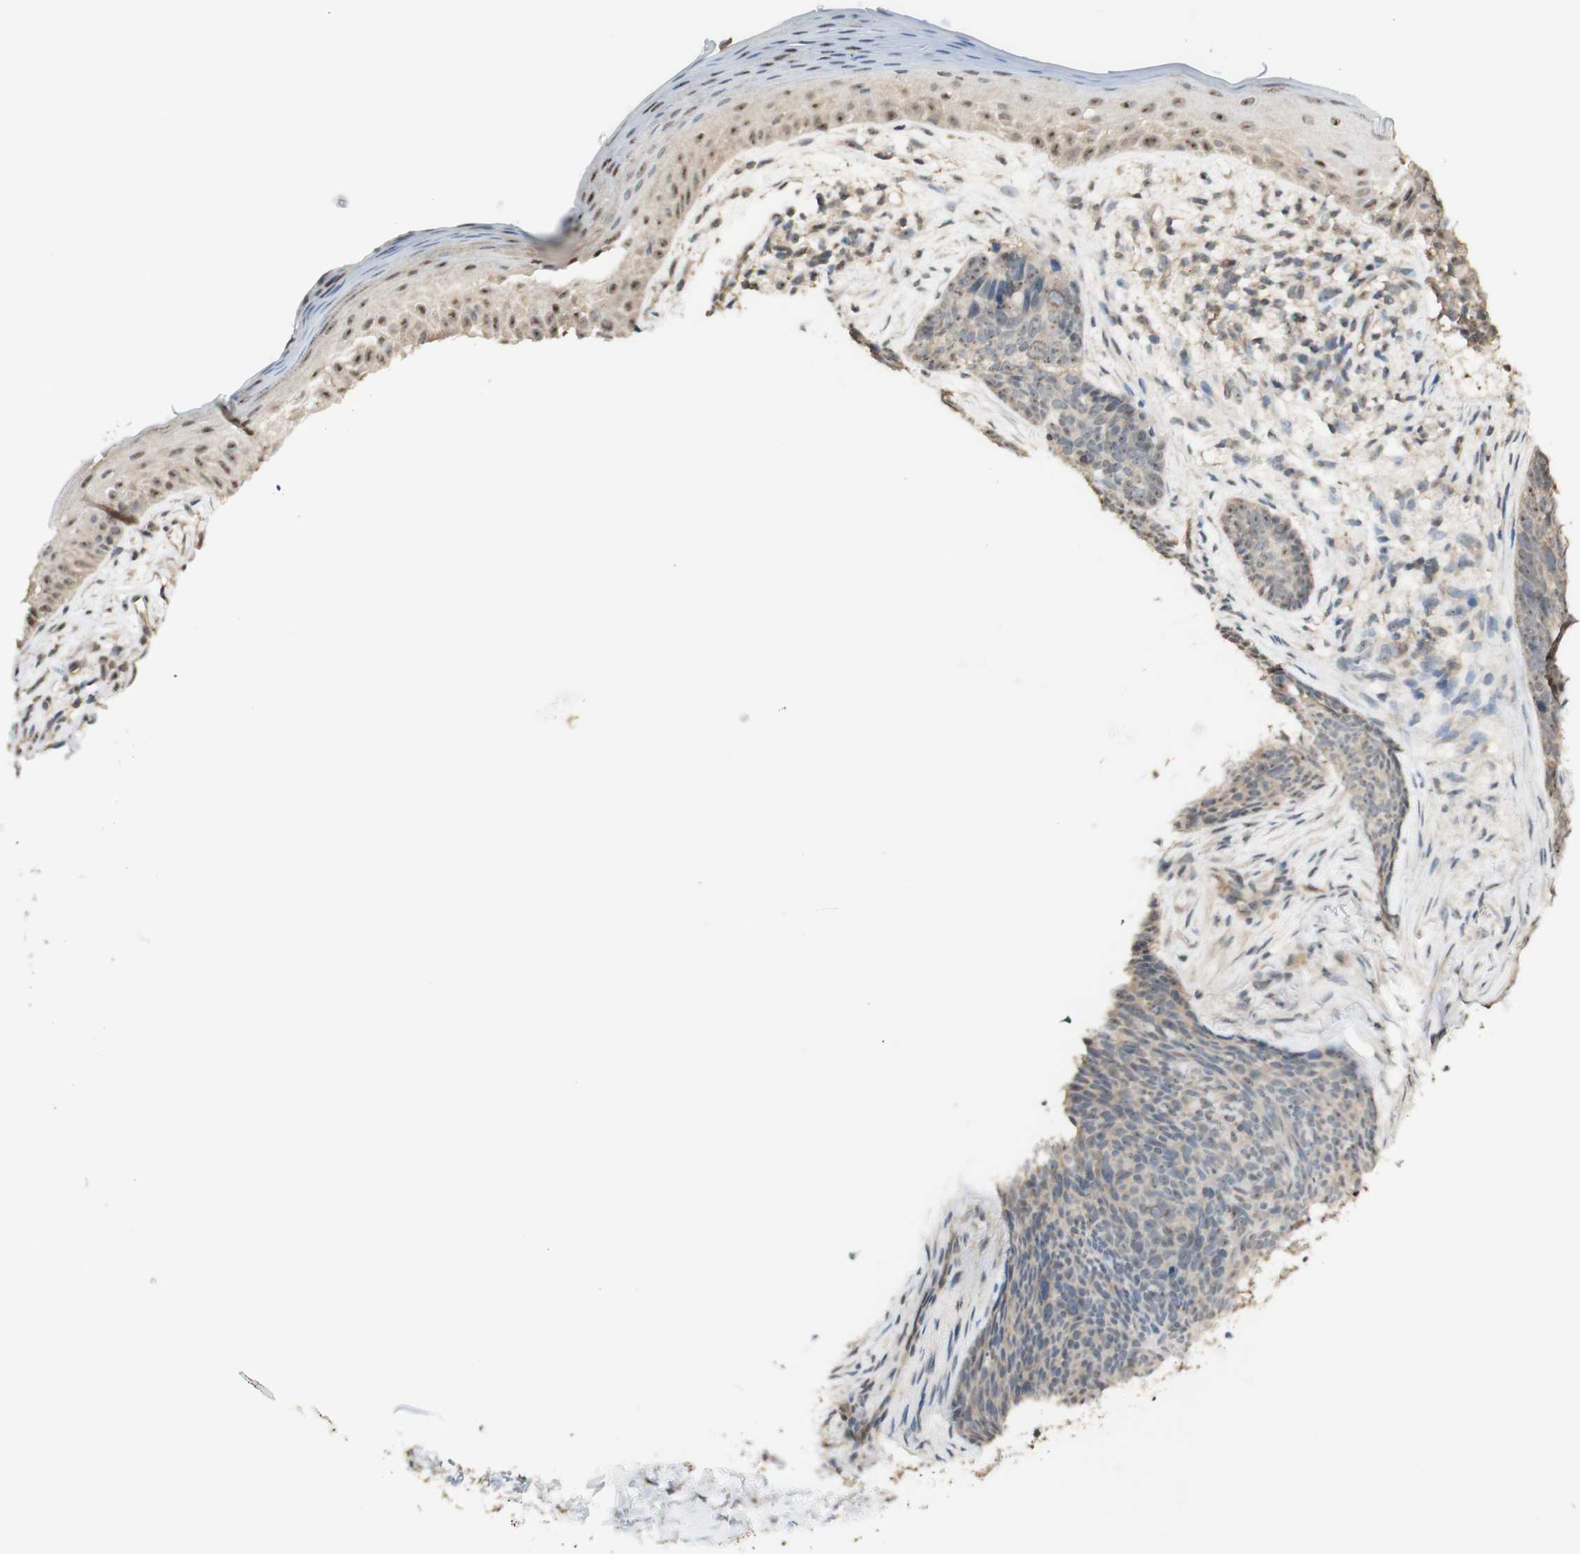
{"staining": {"intensity": "weak", "quantity": "25%-75%", "location": "cytoplasmic/membranous,nuclear"}, "tissue": "skin cancer", "cell_type": "Tumor cells", "image_type": "cancer", "snomed": [{"axis": "morphology", "description": "Basal cell carcinoma"}, {"axis": "topography", "description": "Skin"}], "caption": "There is low levels of weak cytoplasmic/membranous and nuclear expression in tumor cells of skin cancer (basal cell carcinoma), as demonstrated by immunohistochemical staining (brown color).", "gene": "SPINT2", "patient": {"sex": "female", "age": 70}}